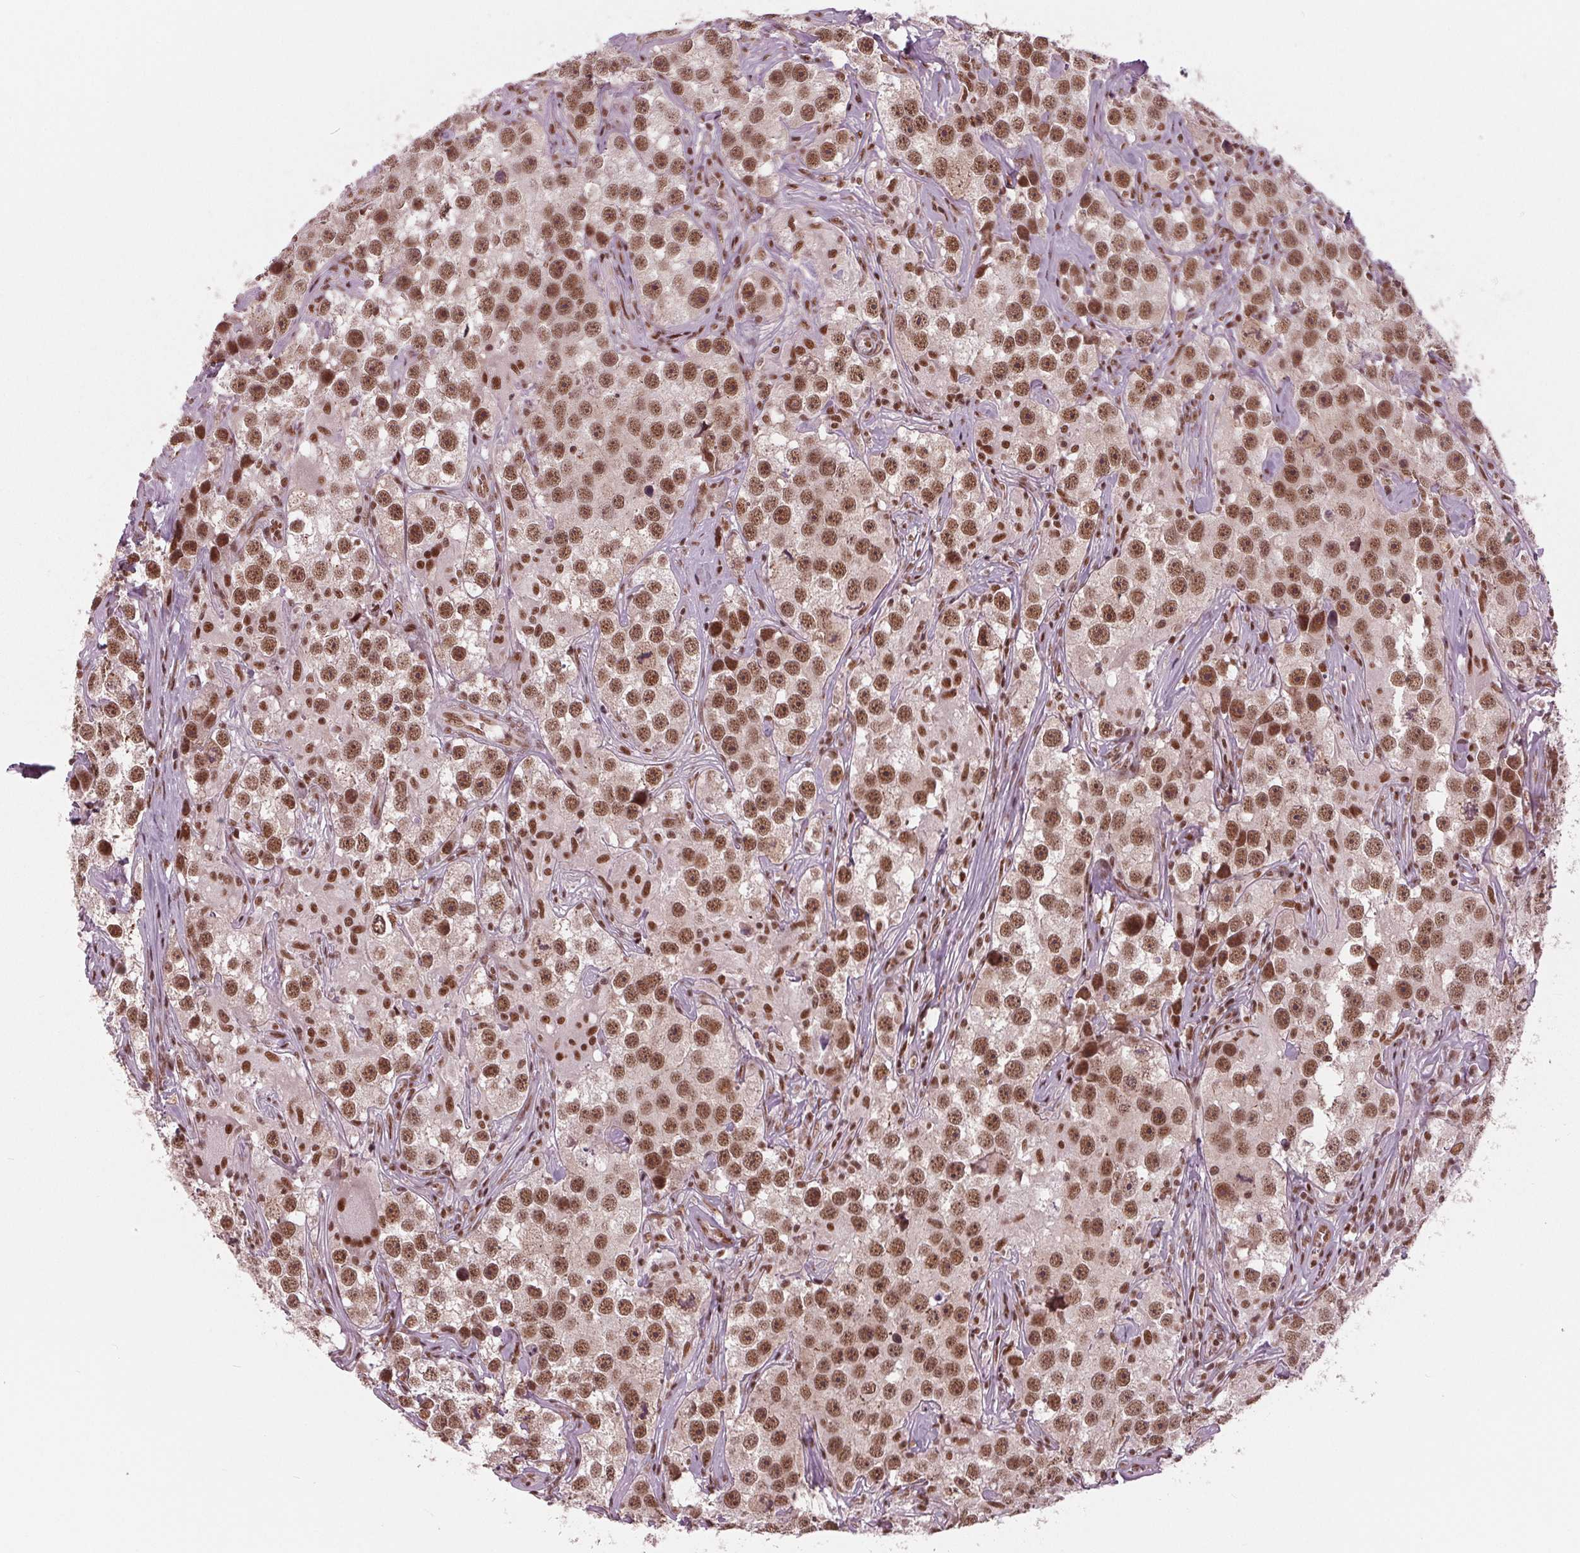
{"staining": {"intensity": "moderate", "quantity": ">75%", "location": "nuclear"}, "tissue": "testis cancer", "cell_type": "Tumor cells", "image_type": "cancer", "snomed": [{"axis": "morphology", "description": "Seminoma, NOS"}, {"axis": "topography", "description": "Testis"}], "caption": "A brown stain labels moderate nuclear positivity of a protein in human testis seminoma tumor cells.", "gene": "LSM2", "patient": {"sex": "male", "age": 49}}